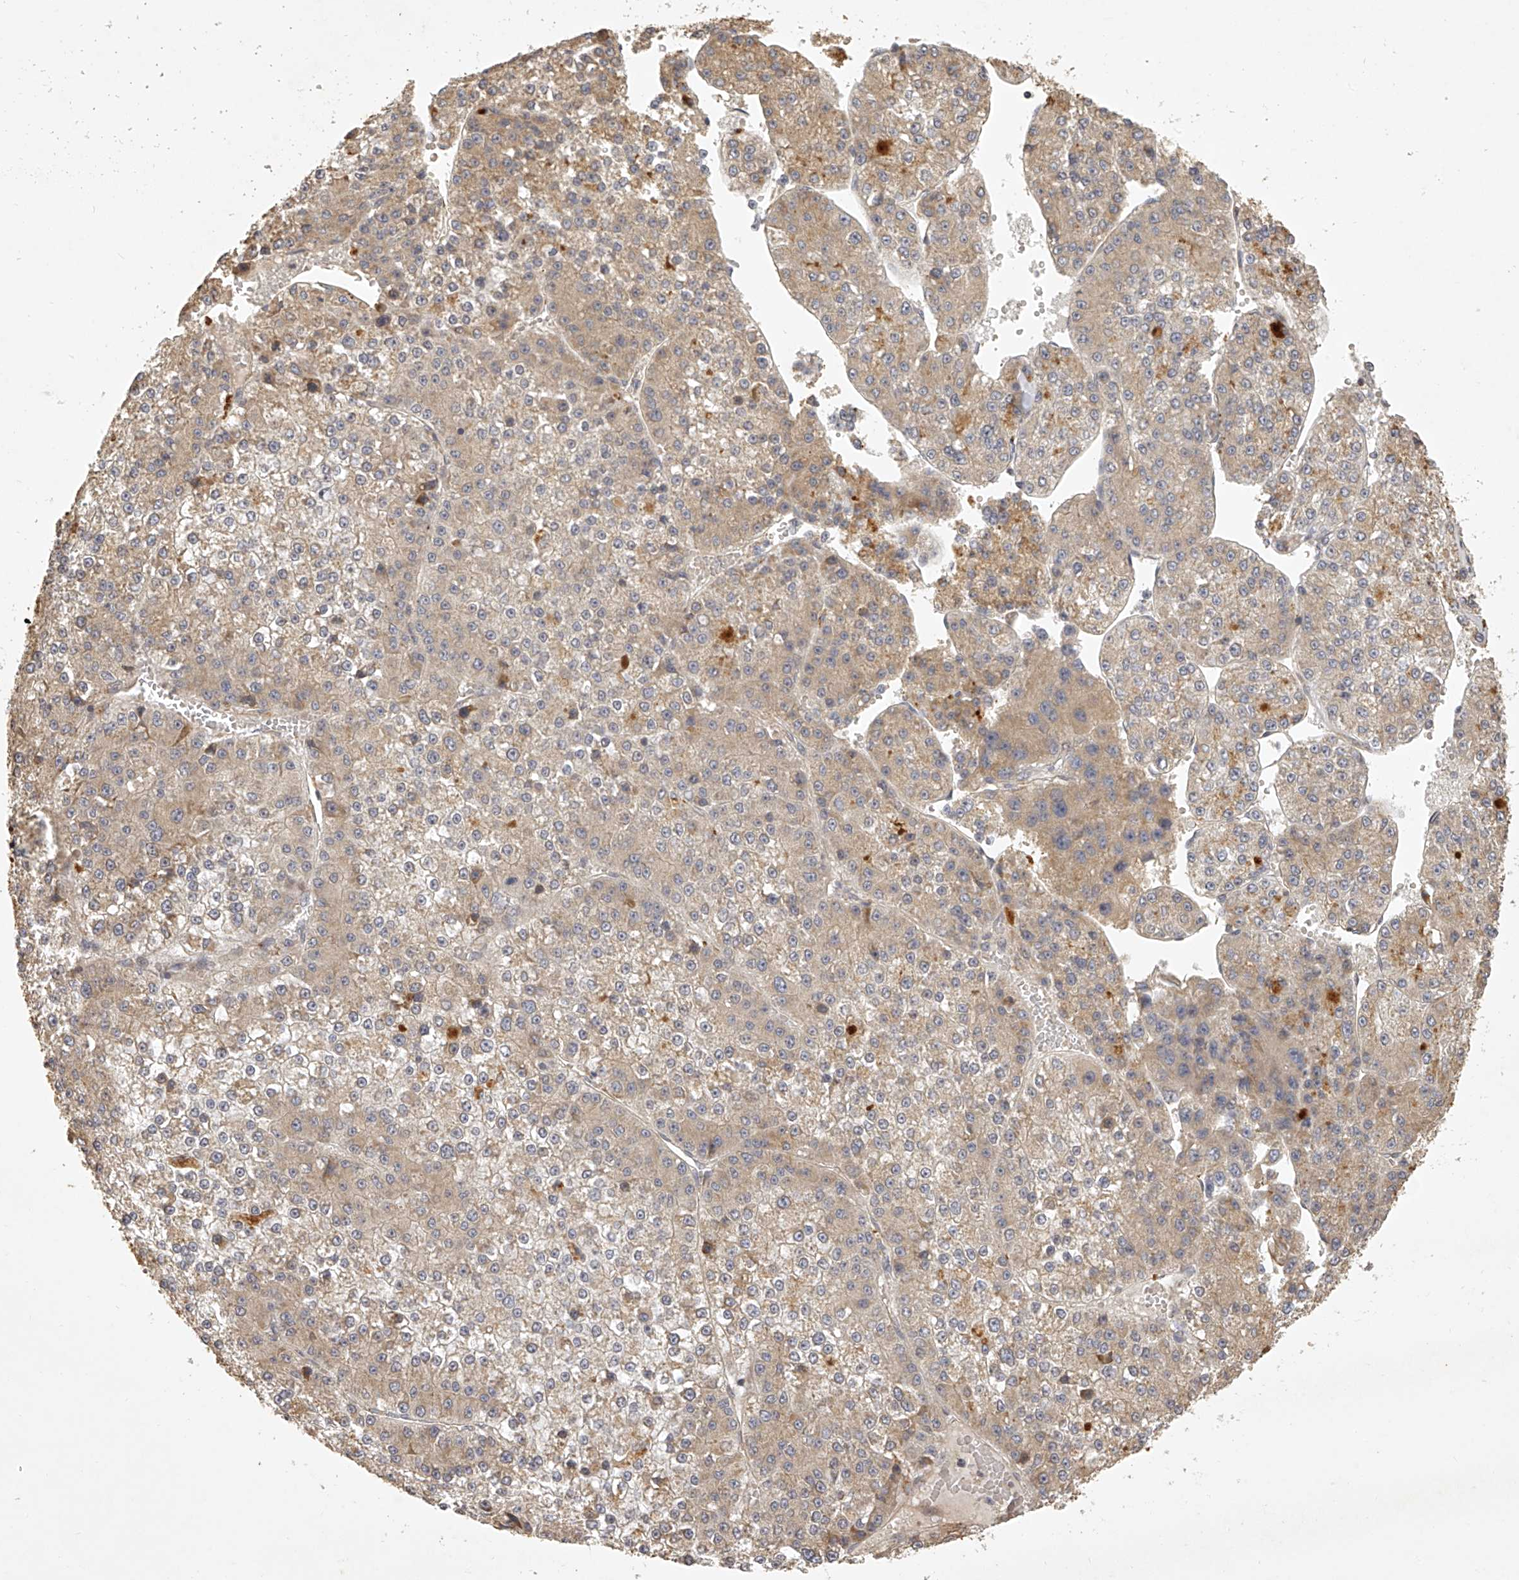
{"staining": {"intensity": "moderate", "quantity": ">75%", "location": "cytoplasmic/membranous"}, "tissue": "liver cancer", "cell_type": "Tumor cells", "image_type": "cancer", "snomed": [{"axis": "morphology", "description": "Carcinoma, Hepatocellular, NOS"}, {"axis": "topography", "description": "Liver"}], "caption": "A histopathology image of human liver cancer stained for a protein demonstrates moderate cytoplasmic/membranous brown staining in tumor cells.", "gene": "DOCK9", "patient": {"sex": "female", "age": 73}}